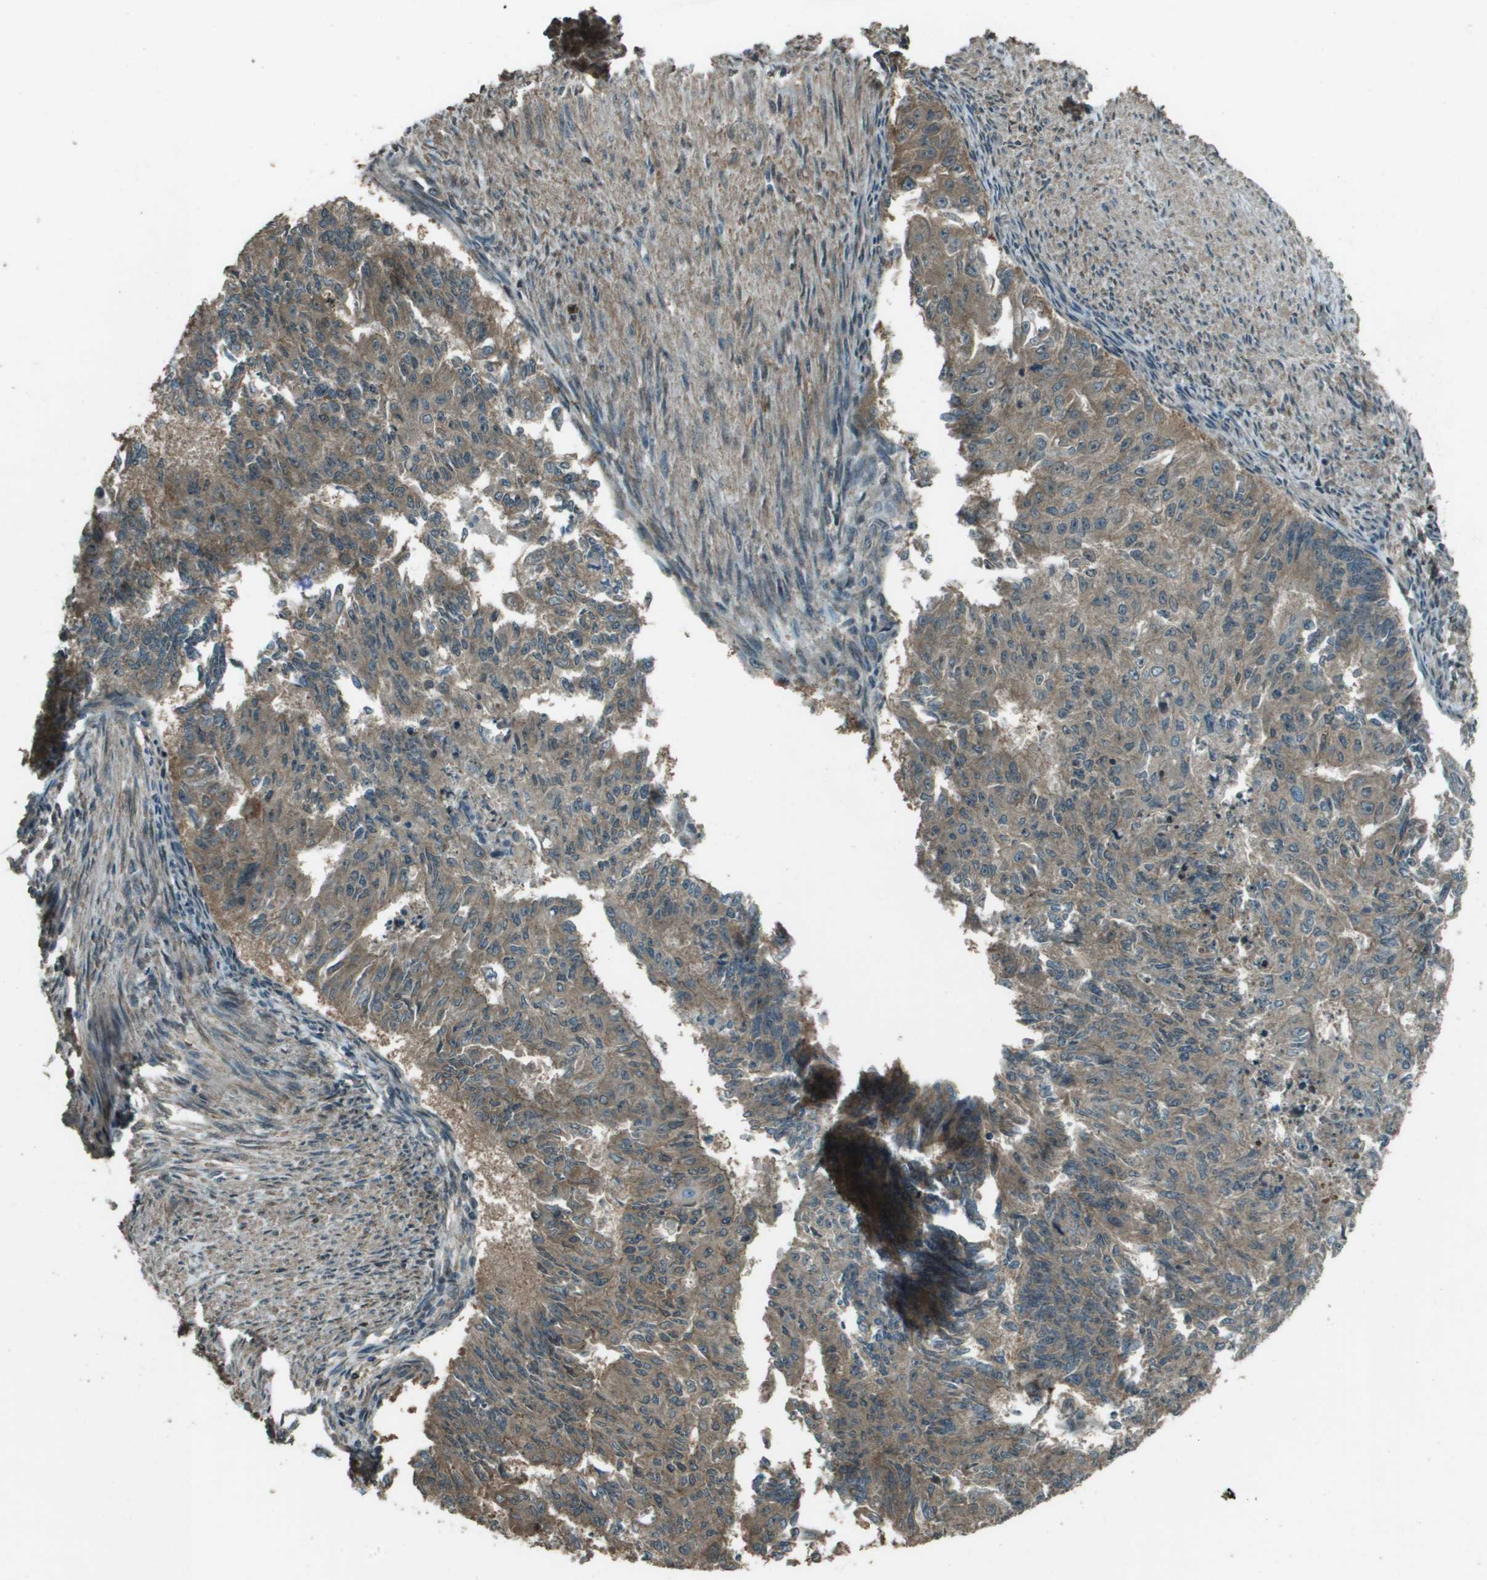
{"staining": {"intensity": "weak", "quantity": ">75%", "location": "cytoplasmic/membranous"}, "tissue": "endometrial cancer", "cell_type": "Tumor cells", "image_type": "cancer", "snomed": [{"axis": "morphology", "description": "Adenocarcinoma, NOS"}, {"axis": "topography", "description": "Endometrium"}], "caption": "The histopathology image demonstrates a brown stain indicating the presence of a protein in the cytoplasmic/membranous of tumor cells in endometrial adenocarcinoma.", "gene": "SDC3", "patient": {"sex": "female", "age": 32}}